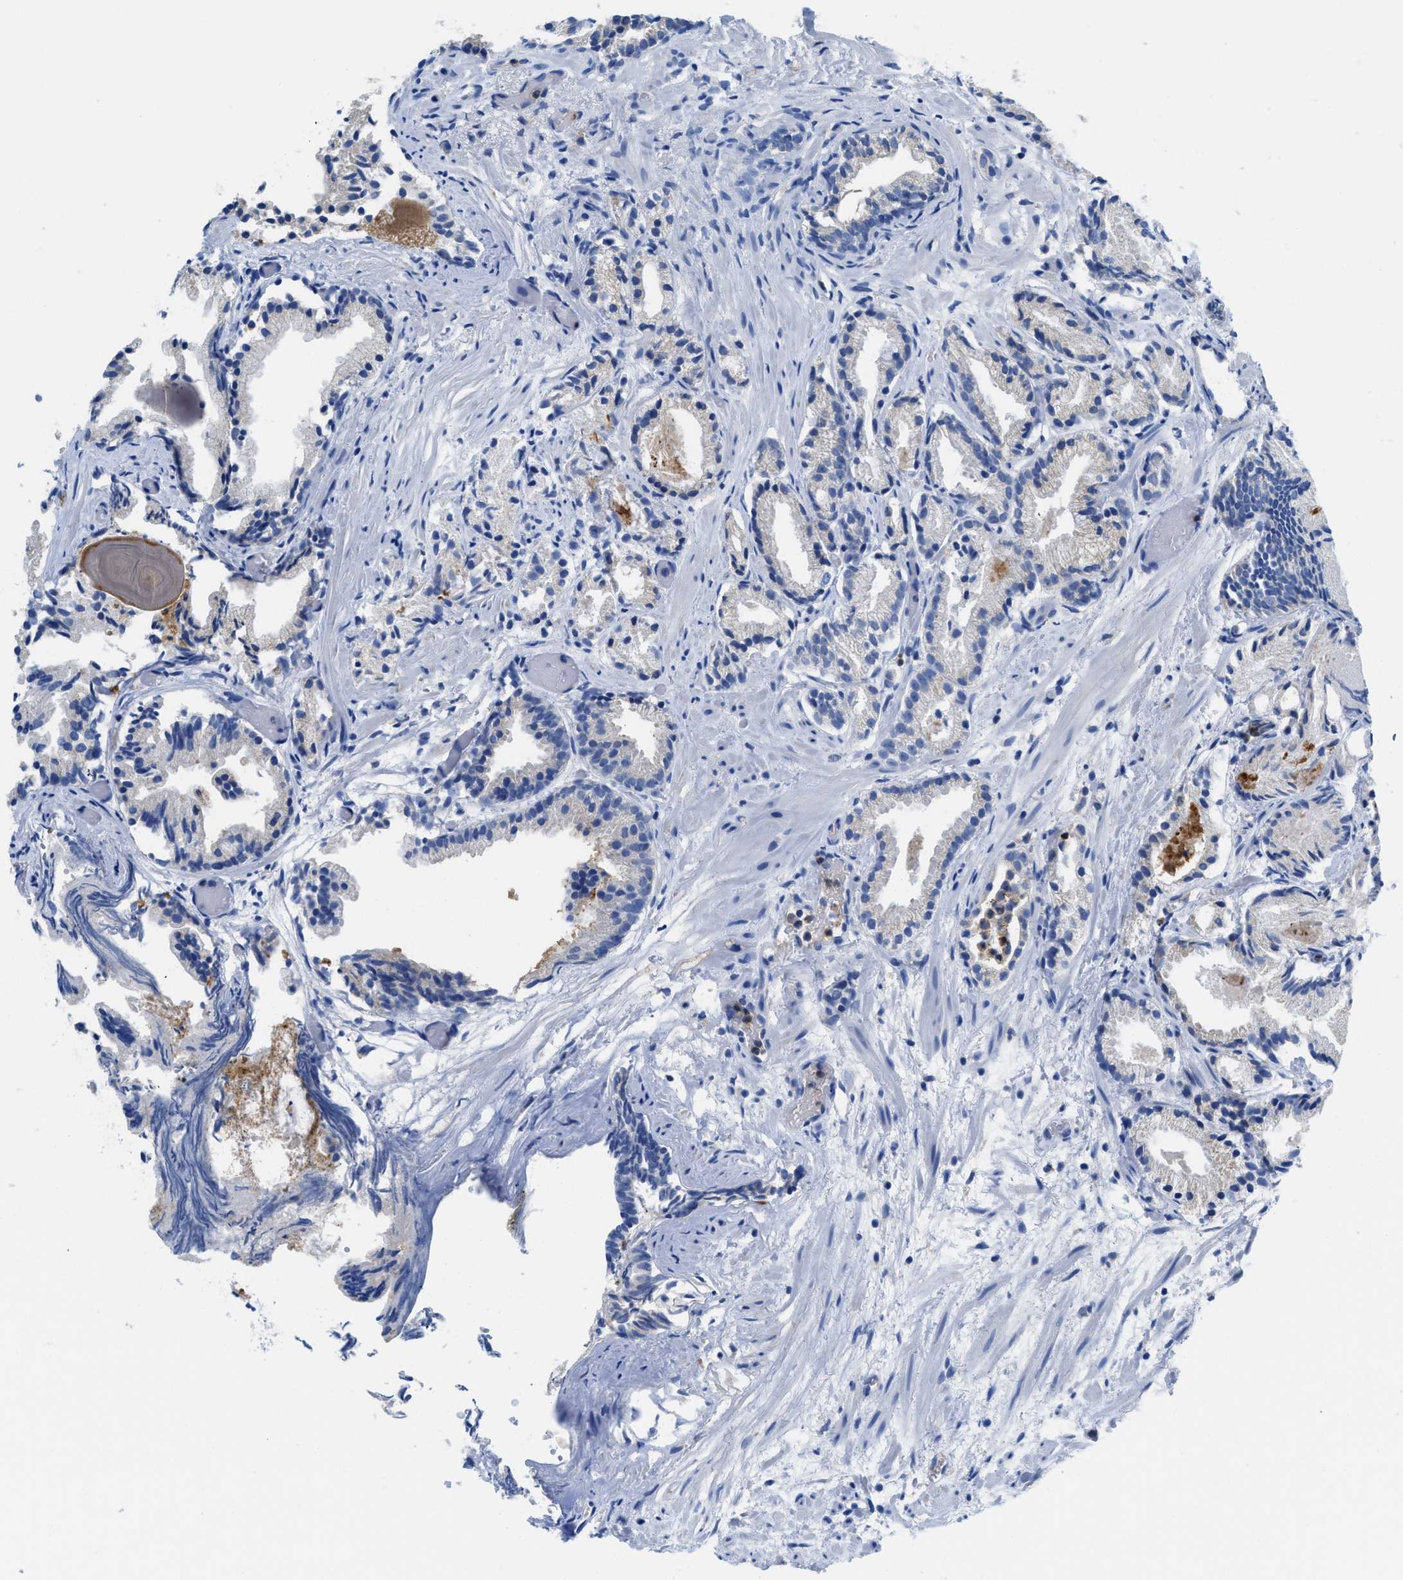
{"staining": {"intensity": "negative", "quantity": "none", "location": "none"}, "tissue": "prostate cancer", "cell_type": "Tumor cells", "image_type": "cancer", "snomed": [{"axis": "morphology", "description": "Adenocarcinoma, Low grade"}, {"axis": "topography", "description": "Prostate"}], "caption": "The immunohistochemistry histopathology image has no significant expression in tumor cells of adenocarcinoma (low-grade) (prostate) tissue.", "gene": "NEB", "patient": {"sex": "male", "age": 89}}